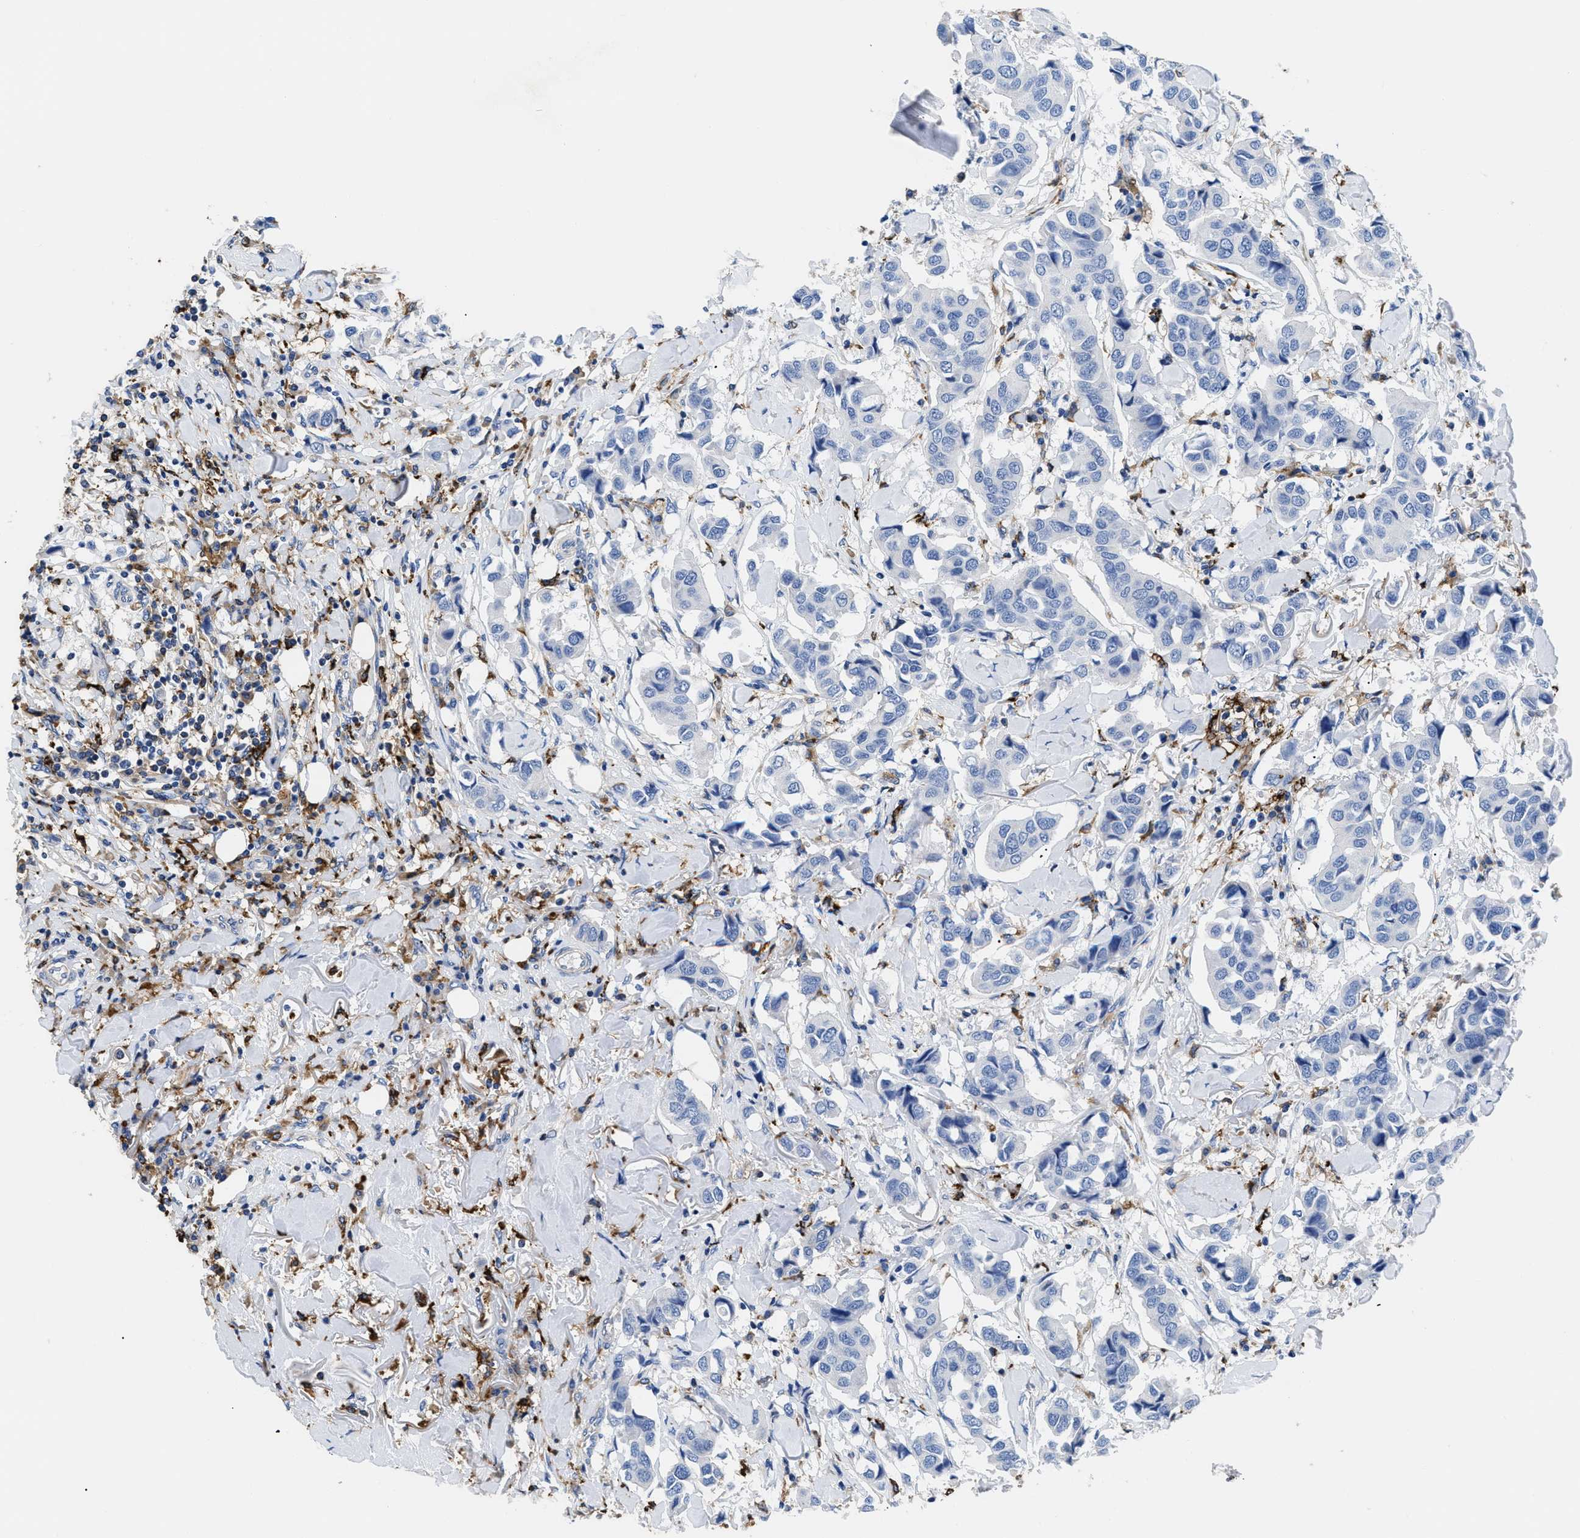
{"staining": {"intensity": "negative", "quantity": "none", "location": "none"}, "tissue": "breast cancer", "cell_type": "Tumor cells", "image_type": "cancer", "snomed": [{"axis": "morphology", "description": "Duct carcinoma"}, {"axis": "topography", "description": "Breast"}], "caption": "A histopathology image of human breast cancer is negative for staining in tumor cells. (Stains: DAB immunohistochemistry with hematoxylin counter stain, Microscopy: brightfield microscopy at high magnification).", "gene": "HLA-DPA1", "patient": {"sex": "female", "age": 80}}